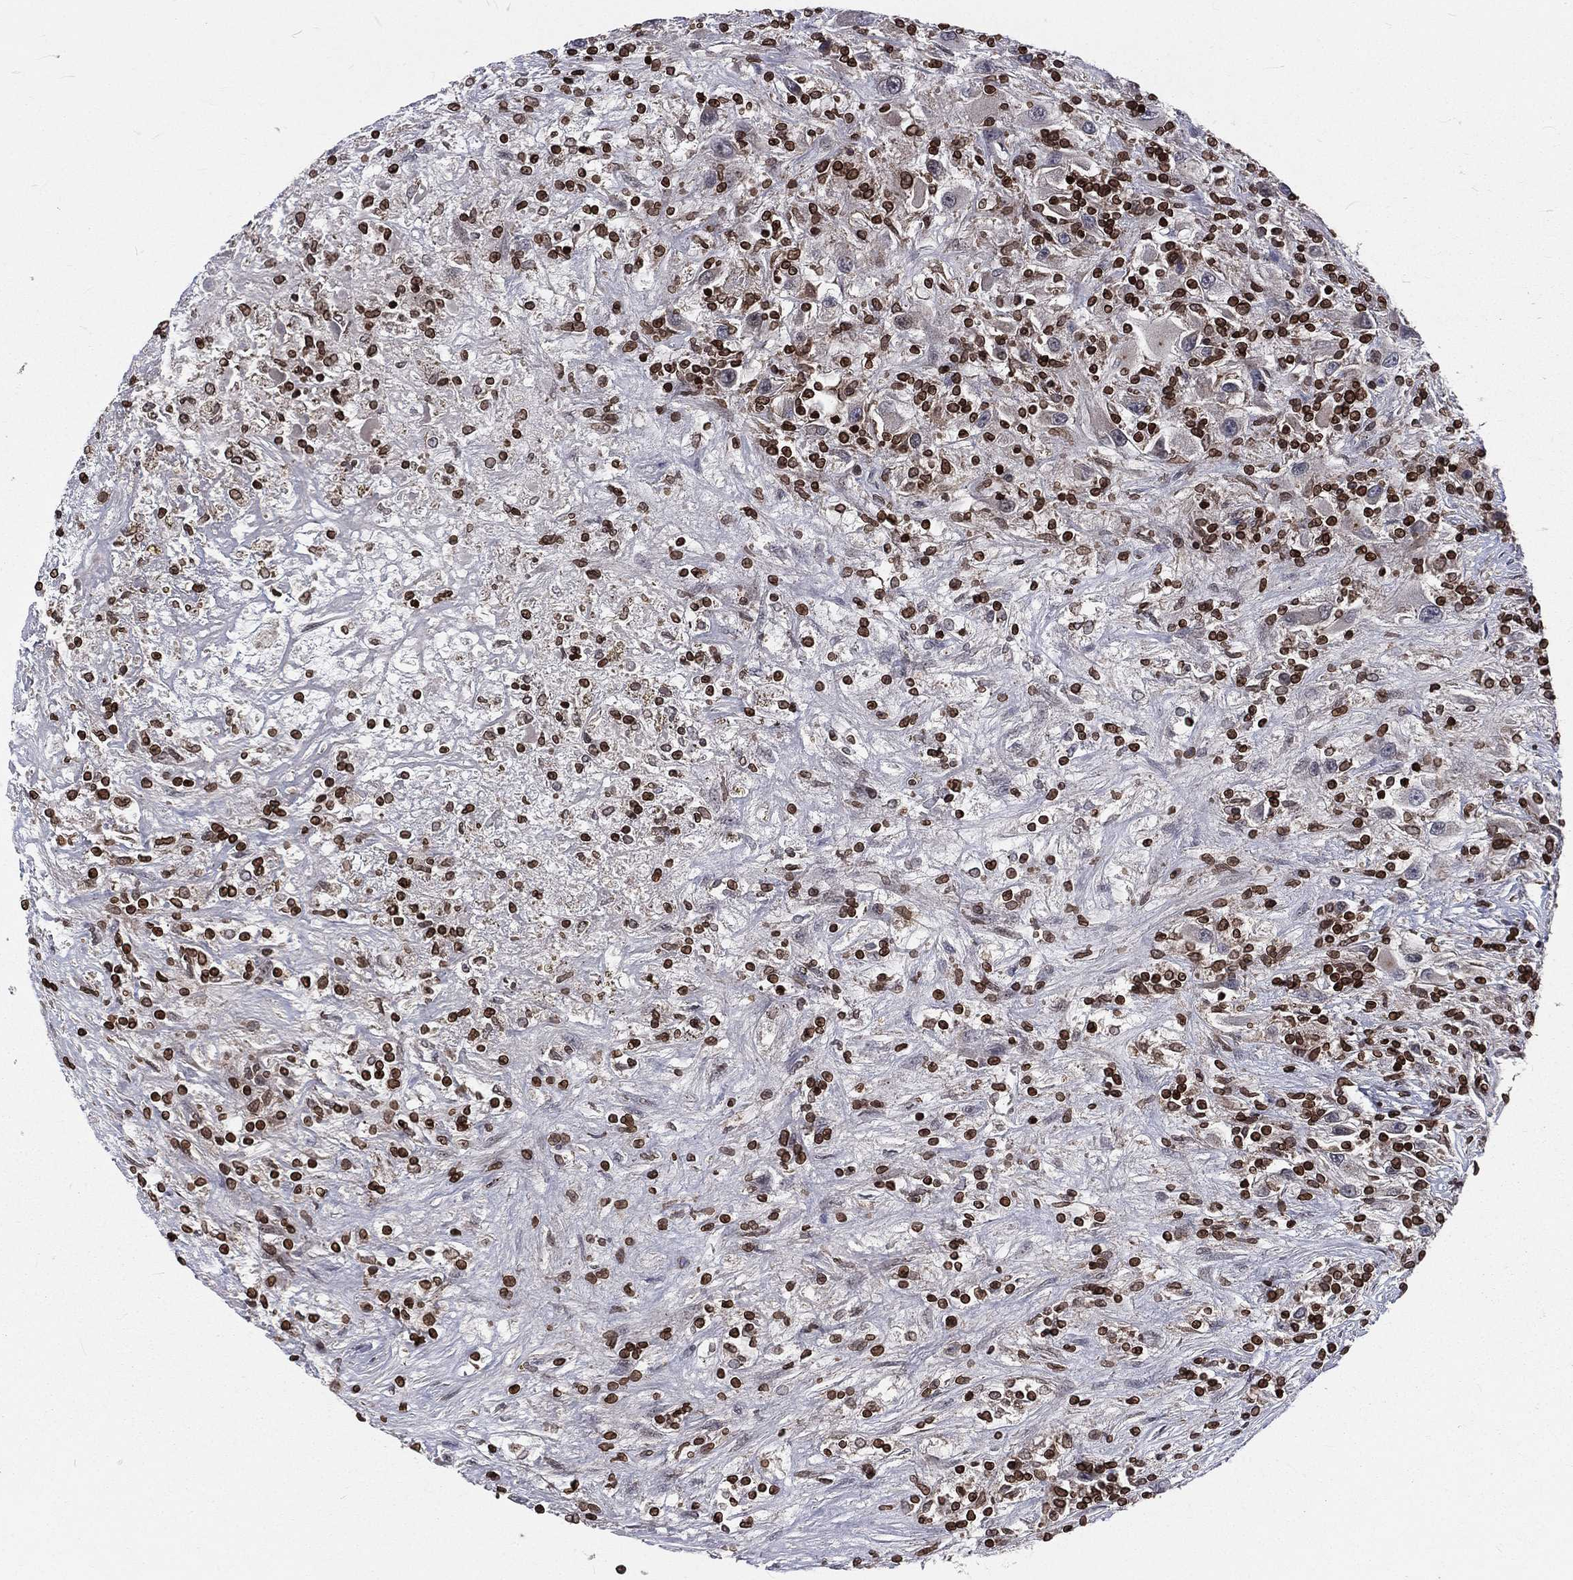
{"staining": {"intensity": "negative", "quantity": "none", "location": "none"}, "tissue": "renal cancer", "cell_type": "Tumor cells", "image_type": "cancer", "snomed": [{"axis": "morphology", "description": "Adenocarcinoma, NOS"}, {"axis": "topography", "description": "Kidney"}], "caption": "Tumor cells show no significant staining in adenocarcinoma (renal).", "gene": "LBR", "patient": {"sex": "female", "age": 67}}